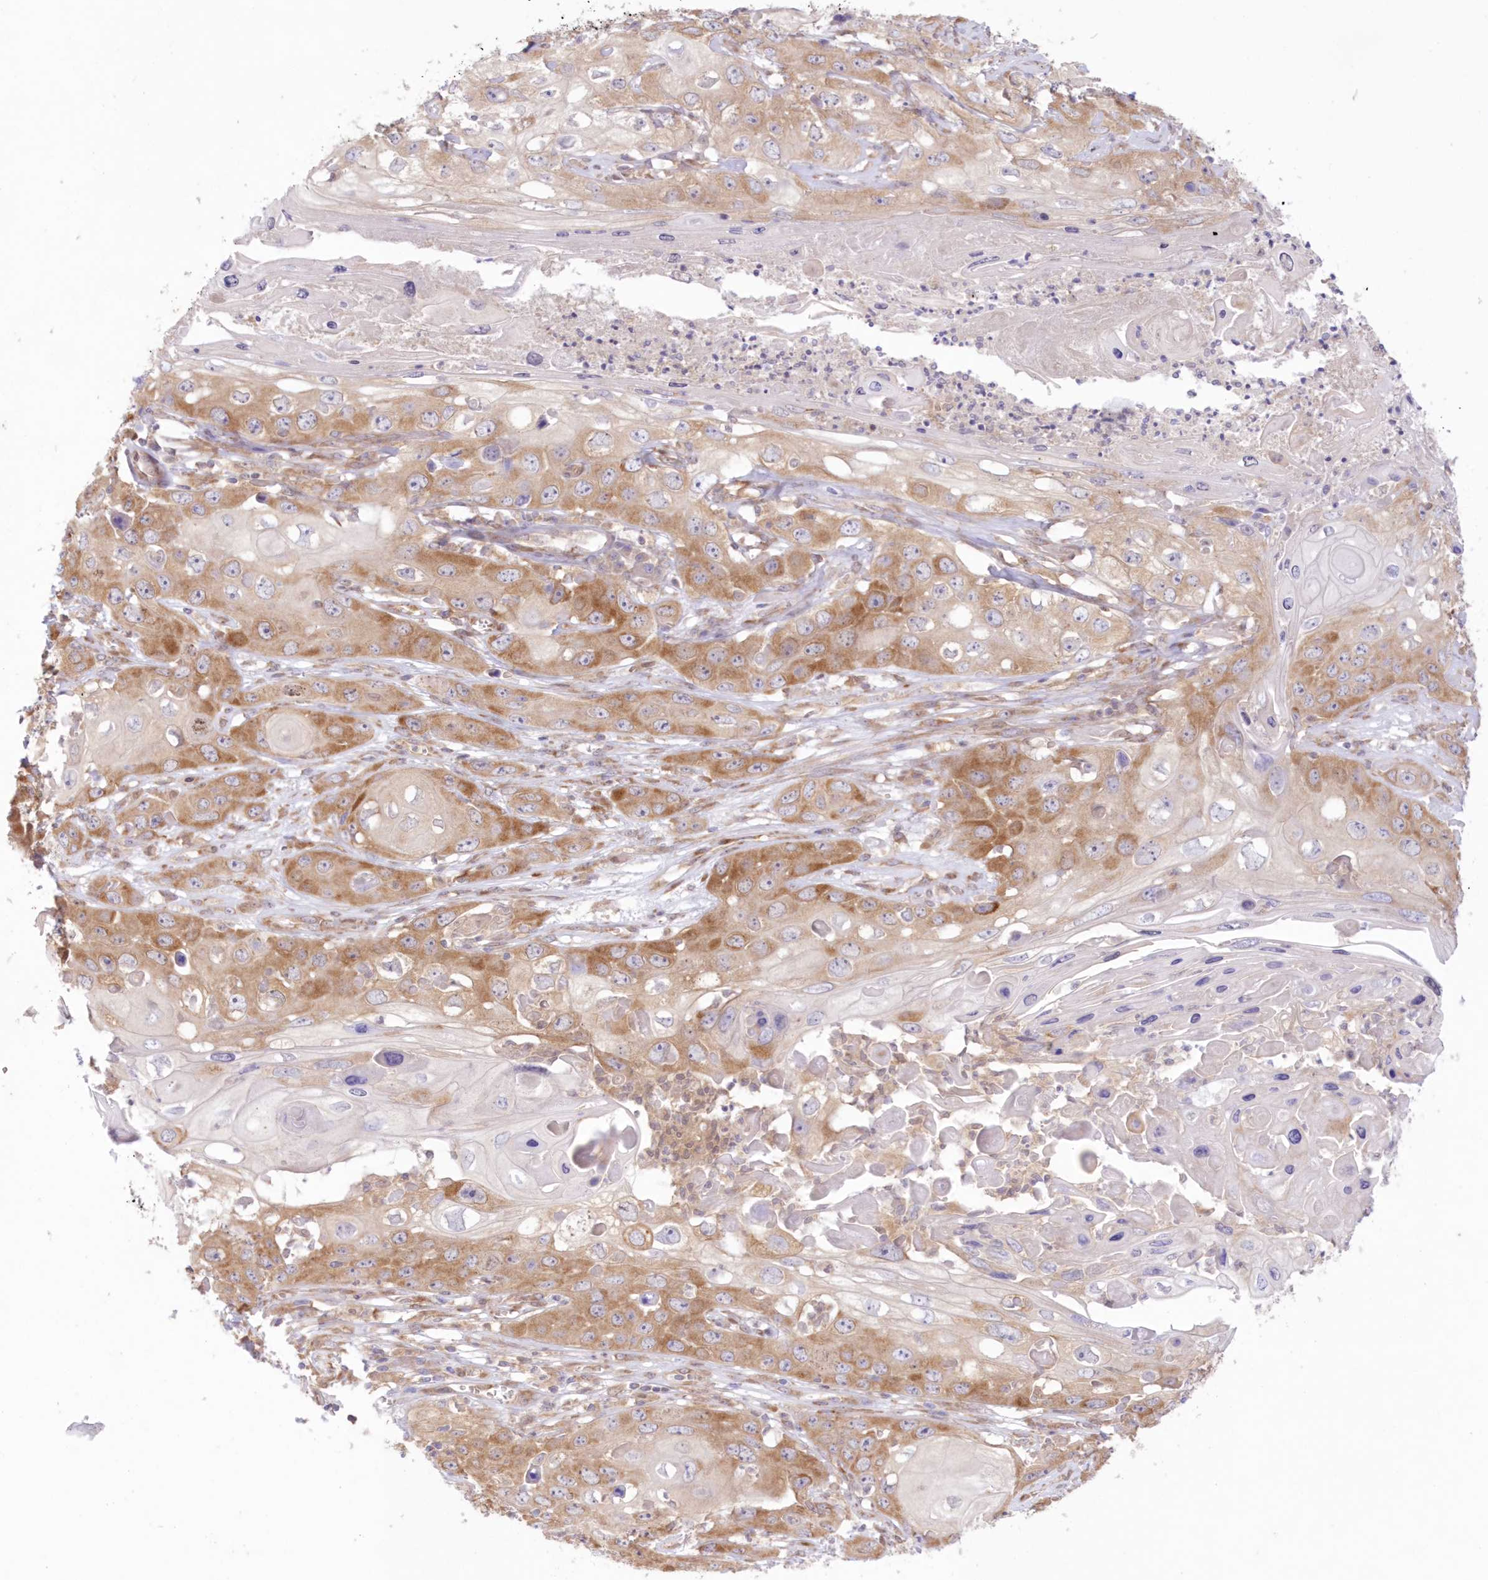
{"staining": {"intensity": "moderate", "quantity": ">75%", "location": "cytoplasmic/membranous"}, "tissue": "skin cancer", "cell_type": "Tumor cells", "image_type": "cancer", "snomed": [{"axis": "morphology", "description": "Squamous cell carcinoma, NOS"}, {"axis": "topography", "description": "Skin"}], "caption": "Moderate cytoplasmic/membranous staining for a protein is appreciated in about >75% of tumor cells of squamous cell carcinoma (skin) using immunohistochemistry.", "gene": "RNPEP", "patient": {"sex": "male", "age": 55}}